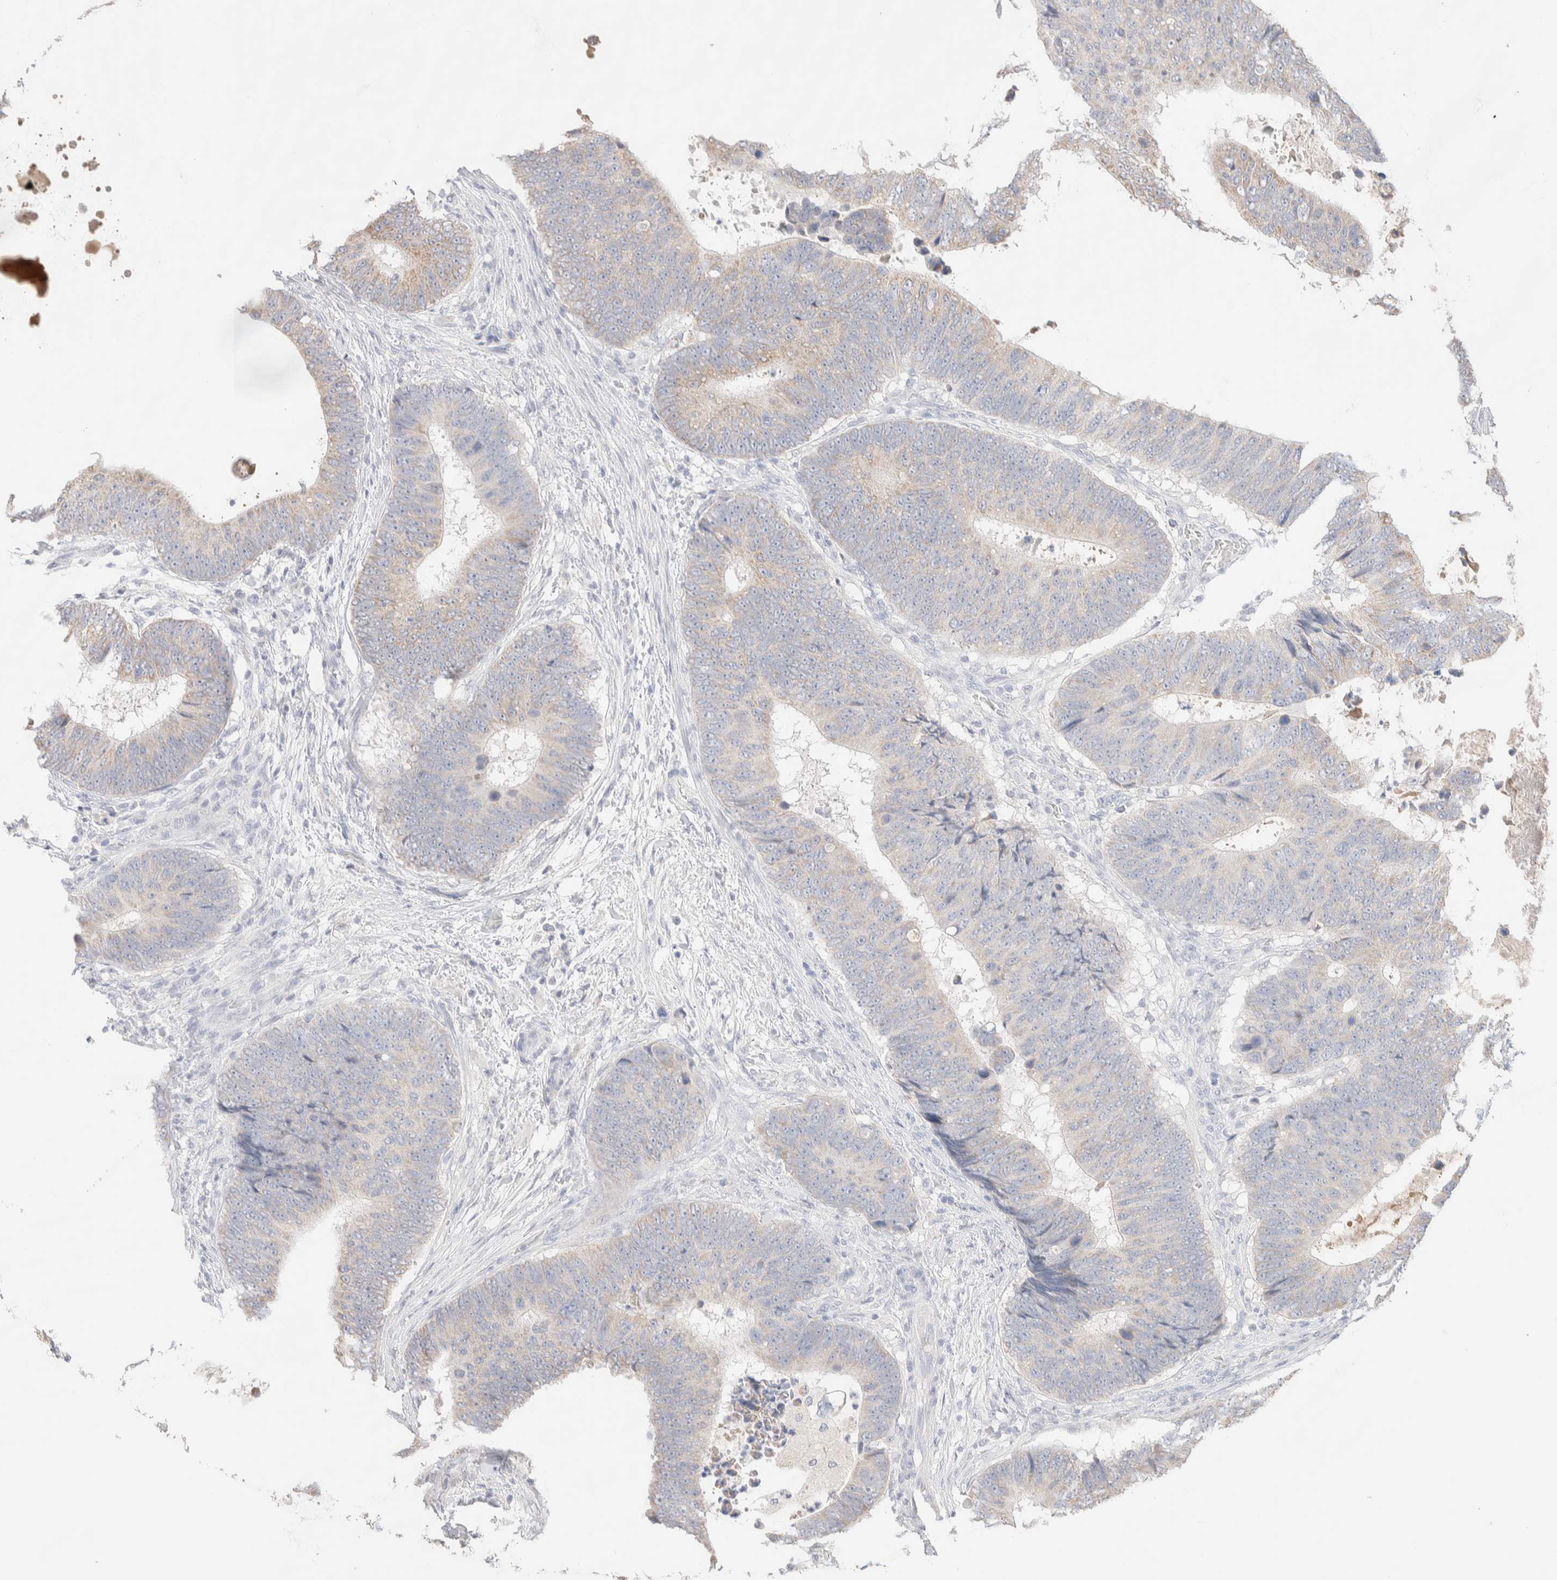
{"staining": {"intensity": "weak", "quantity": "<25%", "location": "cytoplasmic/membranous"}, "tissue": "colorectal cancer", "cell_type": "Tumor cells", "image_type": "cancer", "snomed": [{"axis": "morphology", "description": "Adenocarcinoma, NOS"}, {"axis": "topography", "description": "Colon"}], "caption": "Tumor cells show no significant protein positivity in colorectal adenocarcinoma.", "gene": "RIDA", "patient": {"sex": "male", "age": 56}}